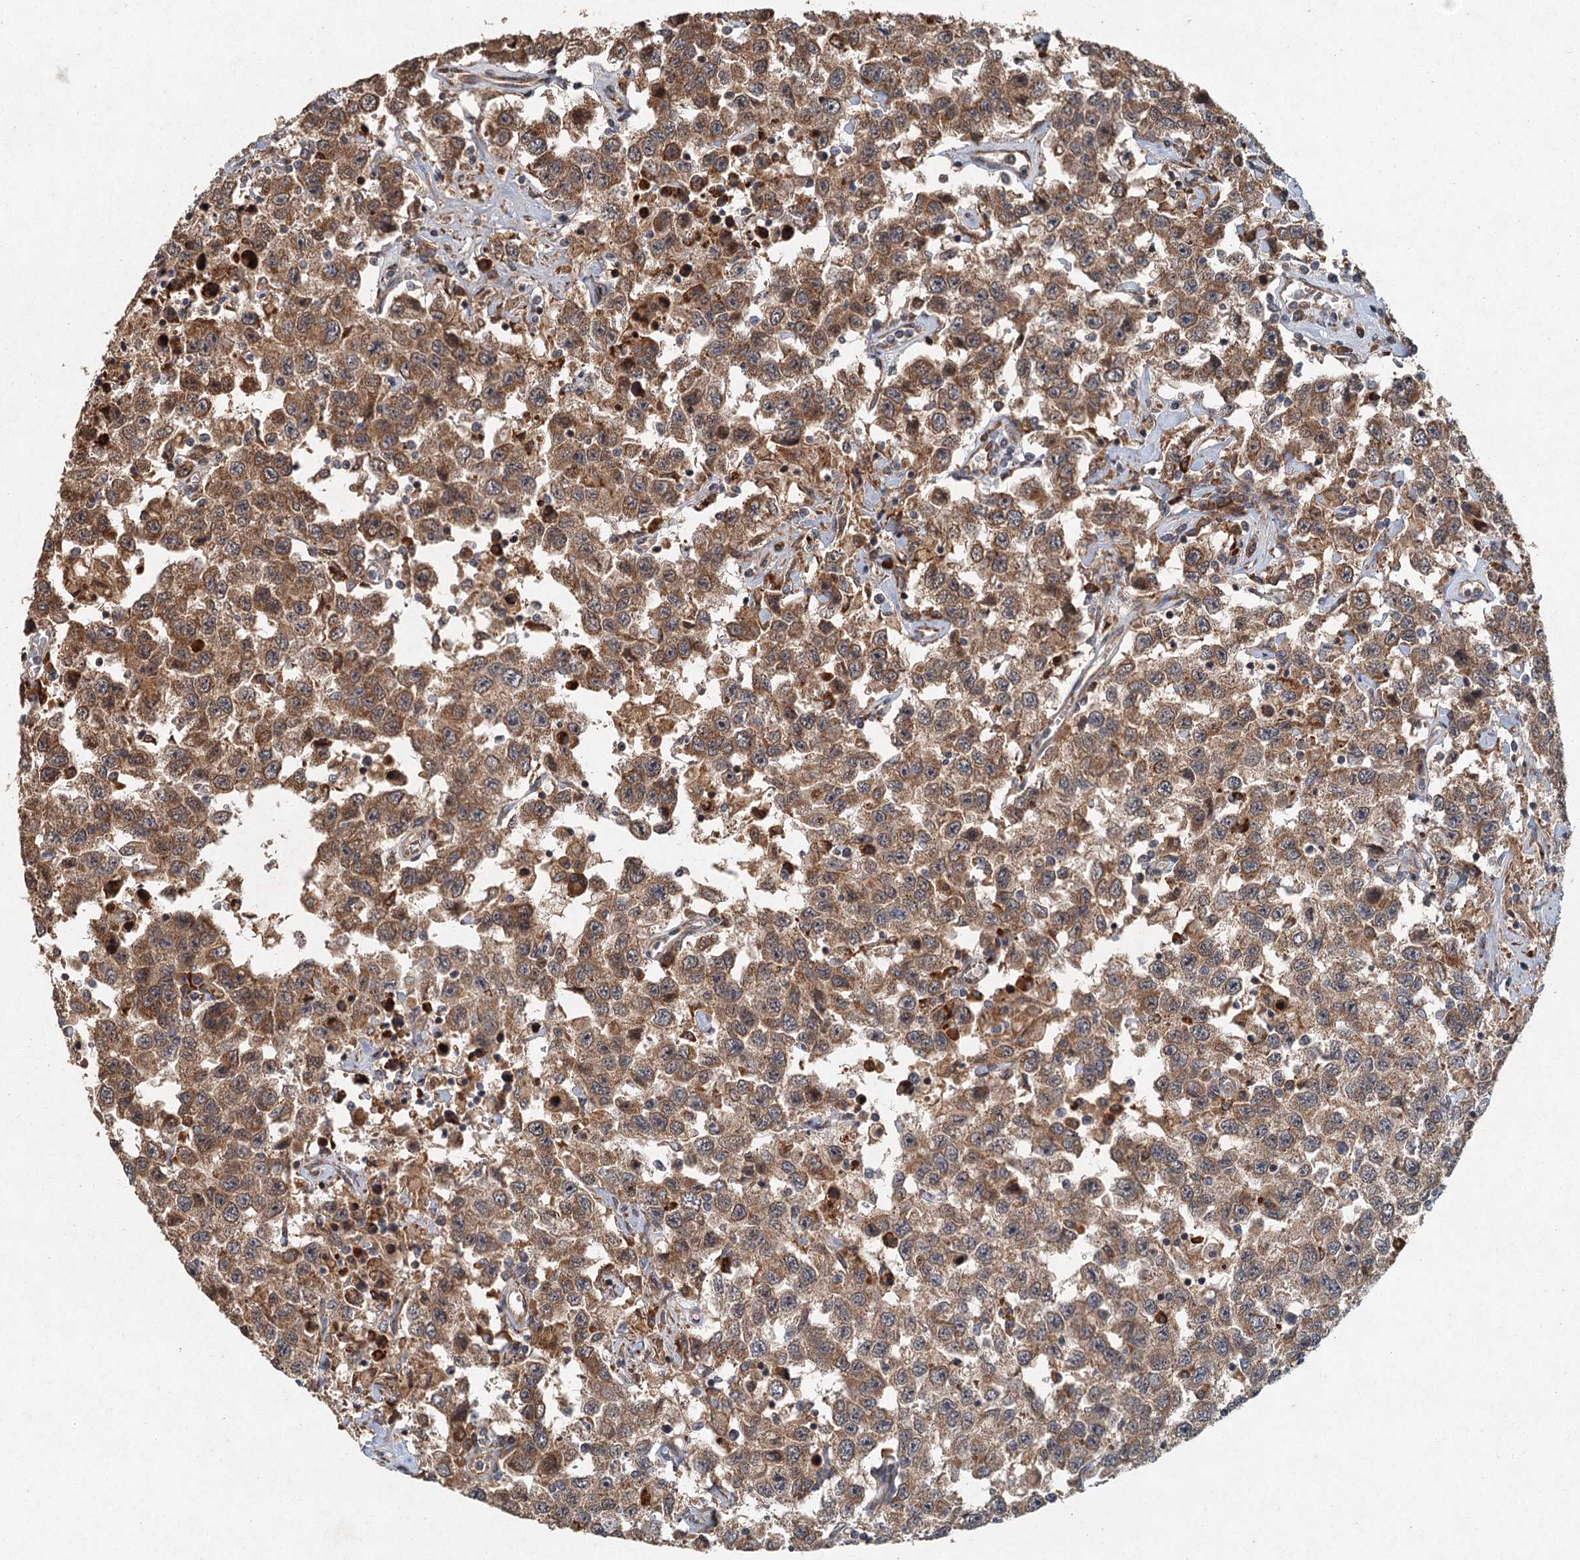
{"staining": {"intensity": "moderate", "quantity": ">75%", "location": "cytoplasmic/membranous"}, "tissue": "testis cancer", "cell_type": "Tumor cells", "image_type": "cancer", "snomed": [{"axis": "morphology", "description": "Seminoma, NOS"}, {"axis": "topography", "description": "Testis"}], "caption": "IHC of testis cancer (seminoma) exhibits medium levels of moderate cytoplasmic/membranous positivity in about >75% of tumor cells.", "gene": "SRPX2", "patient": {"sex": "male", "age": 41}}